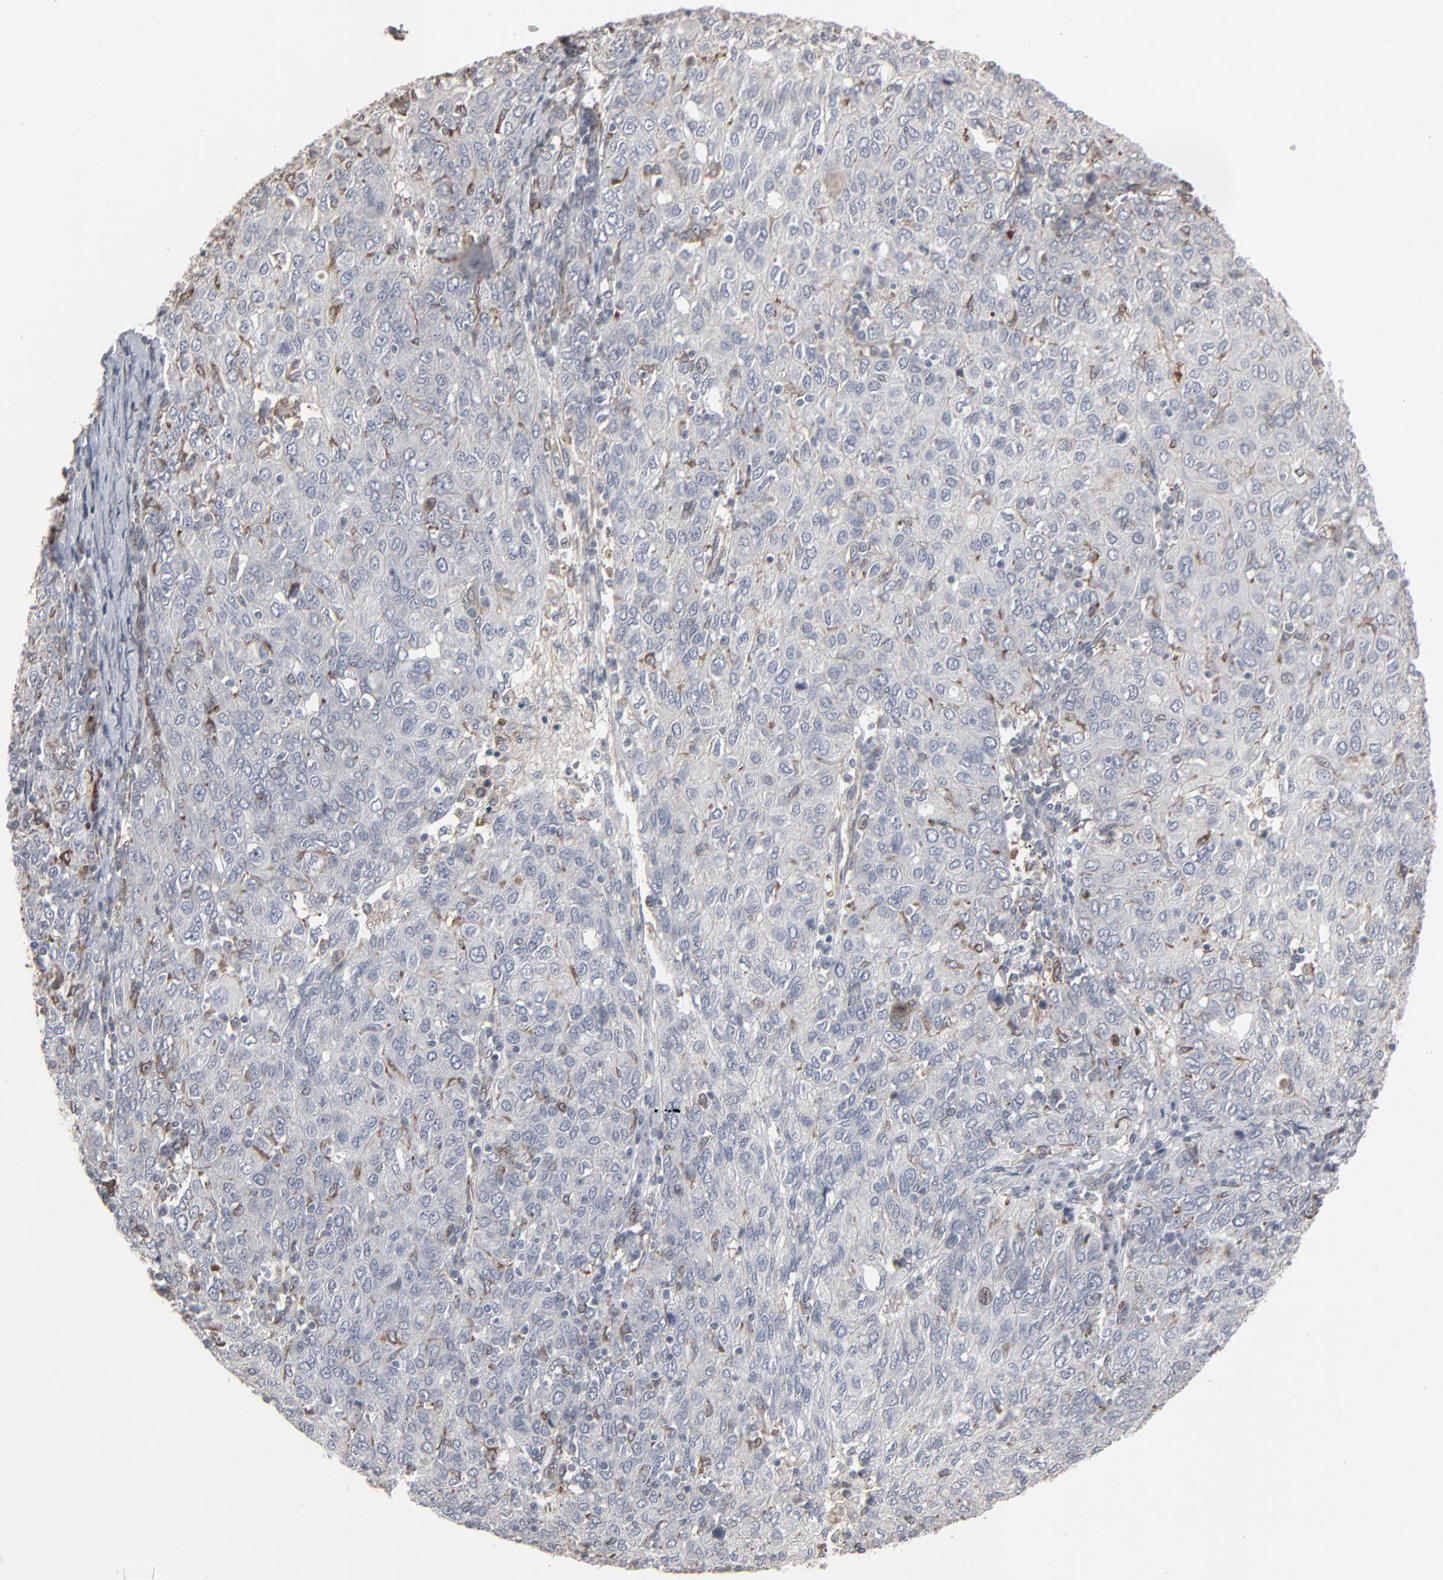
{"staining": {"intensity": "moderate", "quantity": "<25%", "location": "cytoplasmic/membranous"}, "tissue": "ovarian cancer", "cell_type": "Tumor cells", "image_type": "cancer", "snomed": [{"axis": "morphology", "description": "Carcinoma, endometroid"}, {"axis": "topography", "description": "Ovary"}], "caption": "DAB (3,3'-diaminobenzidine) immunohistochemical staining of human ovarian cancer reveals moderate cytoplasmic/membranous protein positivity in approximately <25% of tumor cells.", "gene": "CTNND1", "patient": {"sex": "female", "age": 50}}